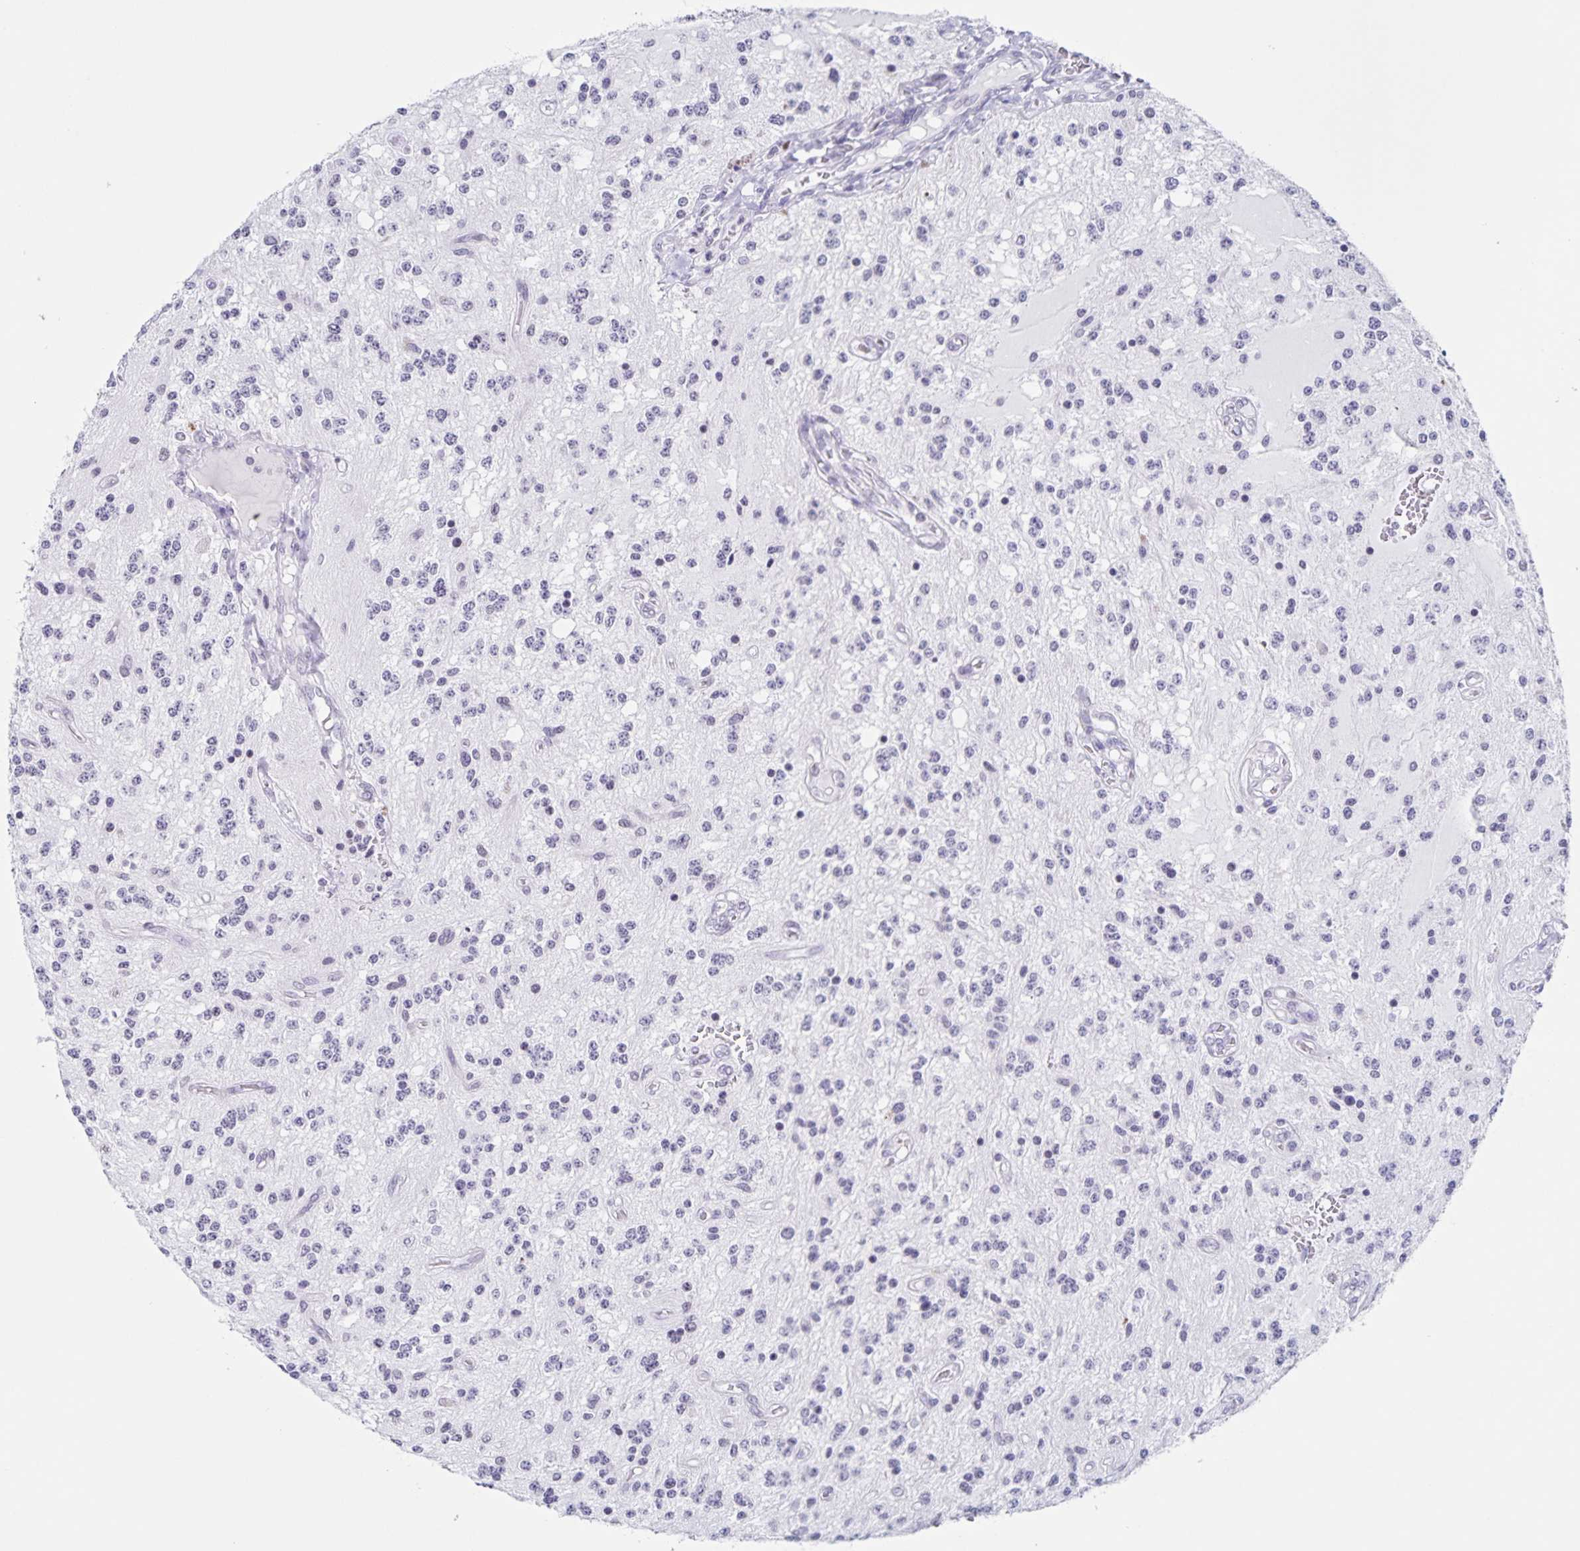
{"staining": {"intensity": "negative", "quantity": "none", "location": "none"}, "tissue": "glioma", "cell_type": "Tumor cells", "image_type": "cancer", "snomed": [{"axis": "morphology", "description": "Glioma, malignant, Low grade"}, {"axis": "topography", "description": "Cerebellum"}], "caption": "IHC of human glioma exhibits no positivity in tumor cells. (IHC, brightfield microscopy, high magnification).", "gene": "LCE6A", "patient": {"sex": "female", "age": 14}}